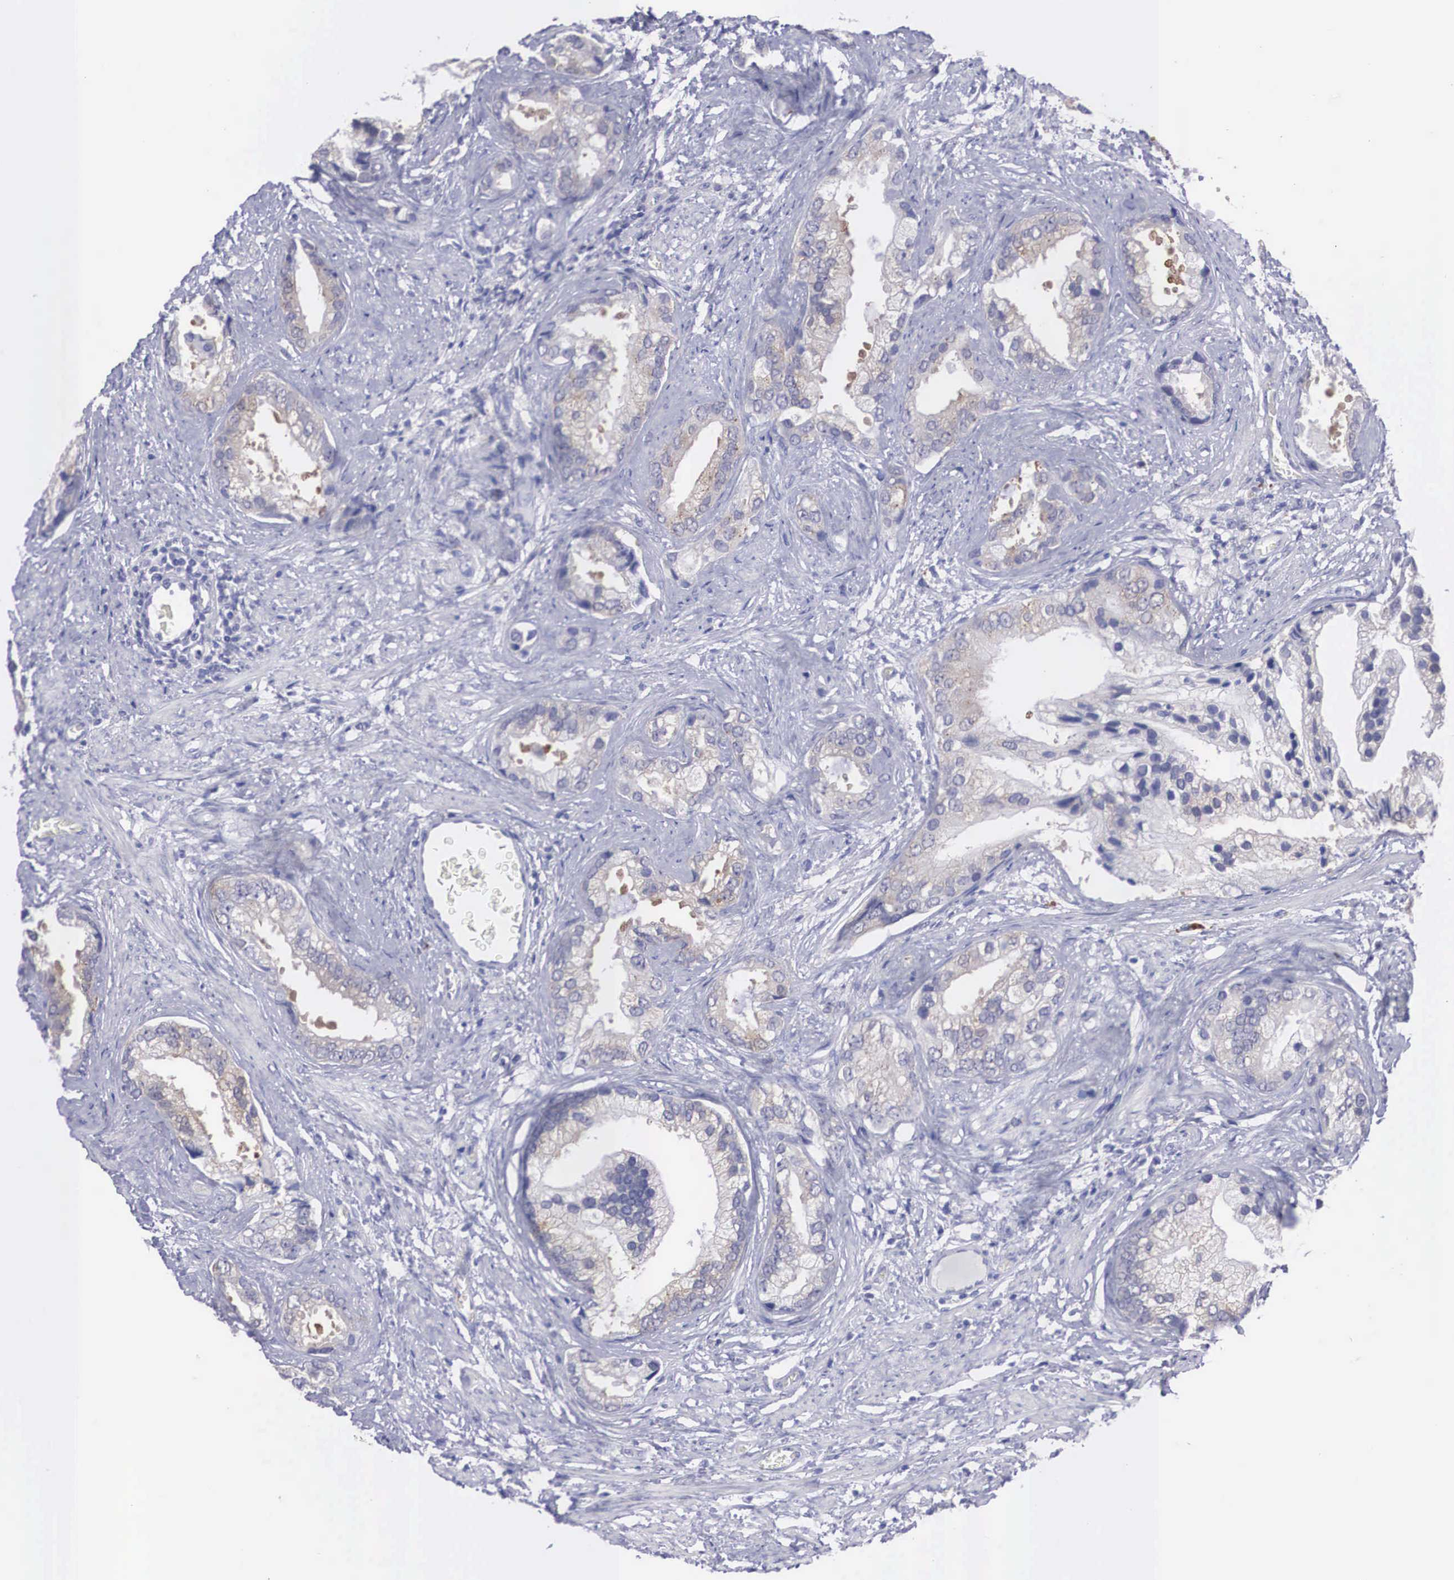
{"staining": {"intensity": "weak", "quantity": "25%-75%", "location": "cytoplasmic/membranous"}, "tissue": "prostate cancer", "cell_type": "Tumor cells", "image_type": "cancer", "snomed": [{"axis": "morphology", "description": "Adenocarcinoma, Medium grade"}, {"axis": "topography", "description": "Prostate"}], "caption": "An immunohistochemistry micrograph of tumor tissue is shown. Protein staining in brown shows weak cytoplasmic/membranous positivity in prostate medium-grade adenocarcinoma within tumor cells.", "gene": "REPS2", "patient": {"sex": "male", "age": 65}}